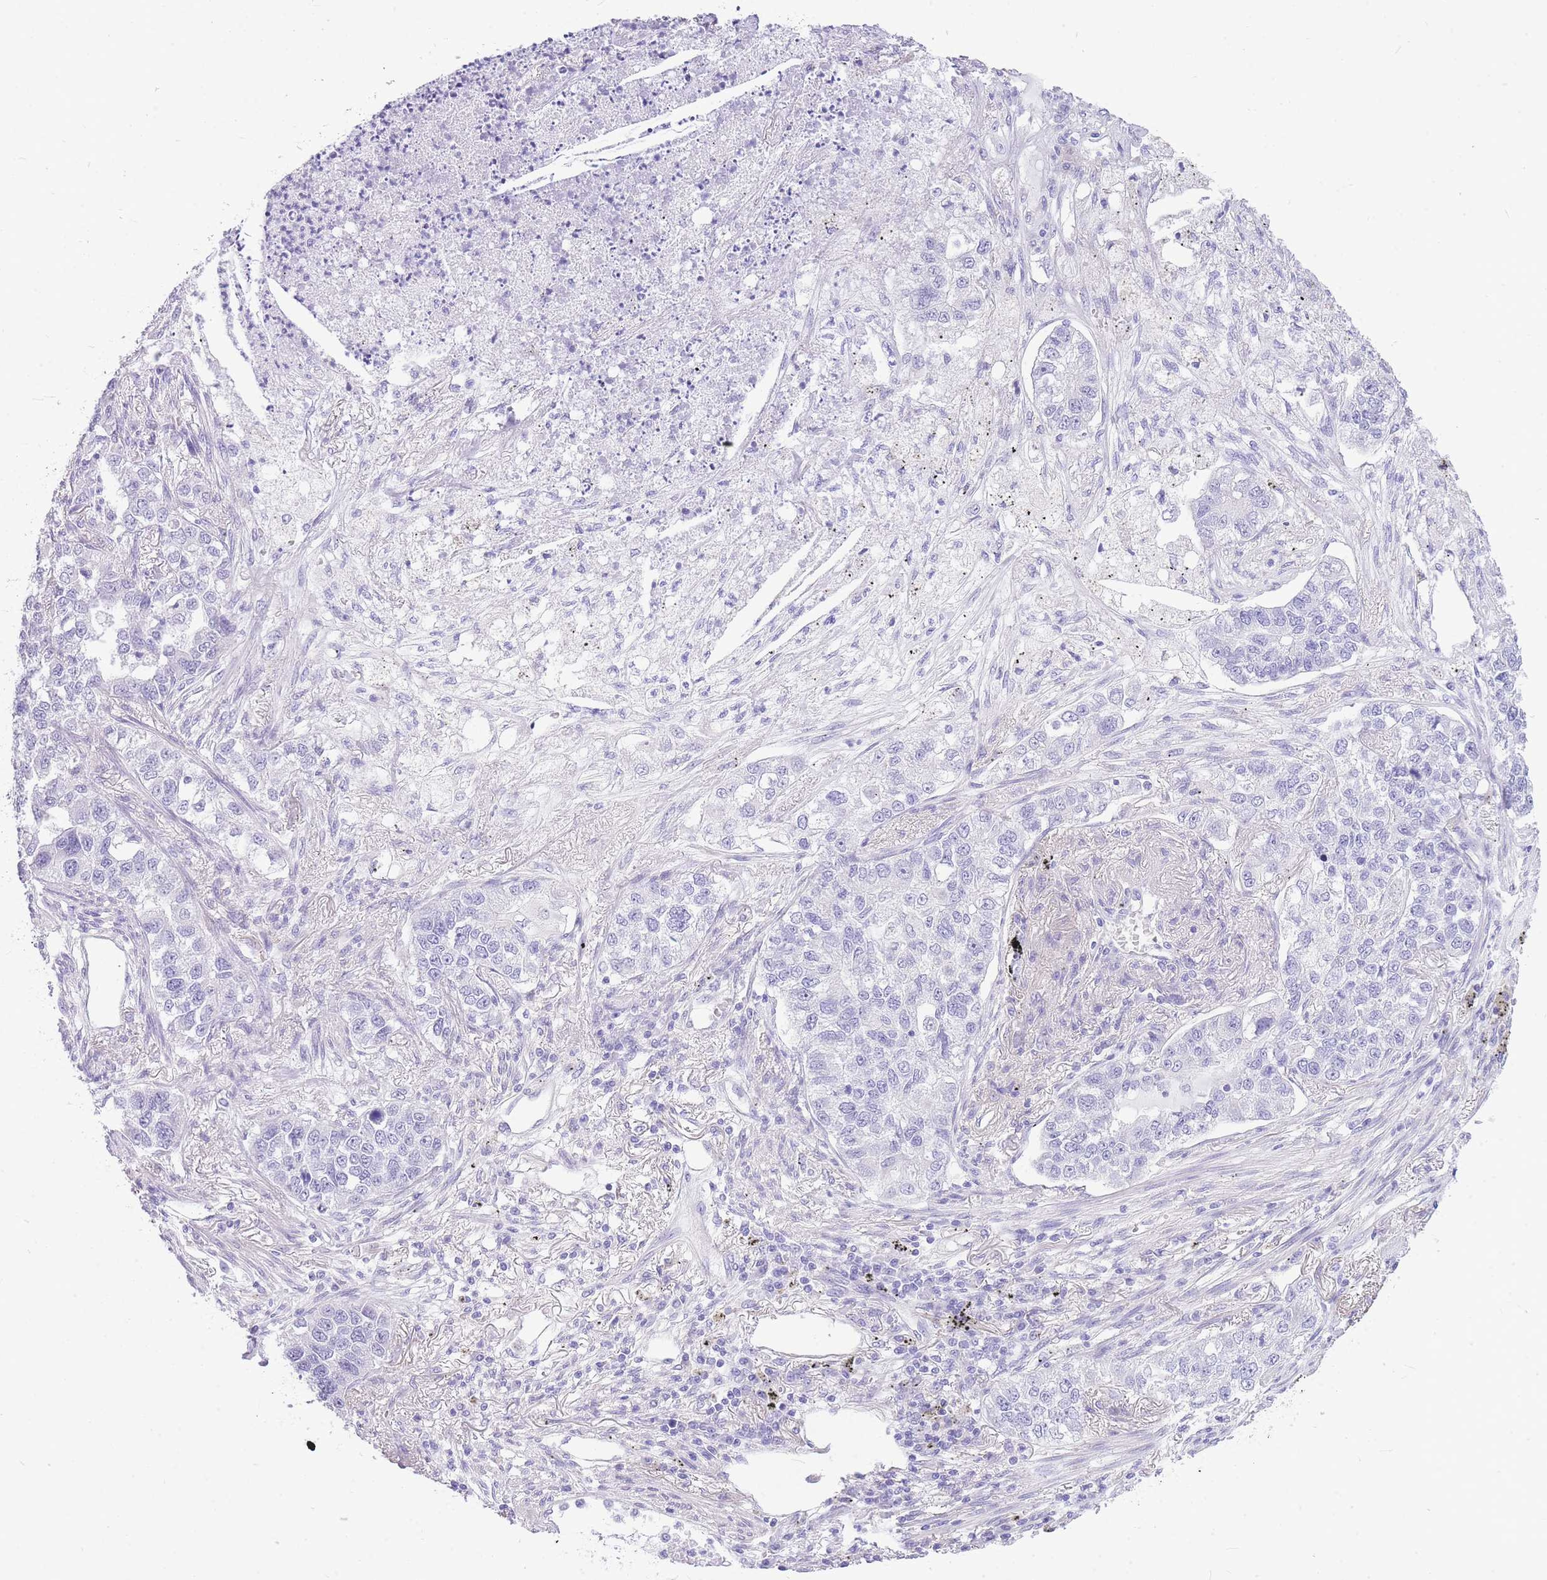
{"staining": {"intensity": "negative", "quantity": "none", "location": "none"}, "tissue": "lung cancer", "cell_type": "Tumor cells", "image_type": "cancer", "snomed": [{"axis": "morphology", "description": "Adenocarcinoma, NOS"}, {"axis": "topography", "description": "Lung"}], "caption": "The IHC histopathology image has no significant expression in tumor cells of adenocarcinoma (lung) tissue.", "gene": "ZNF311", "patient": {"sex": "male", "age": 49}}